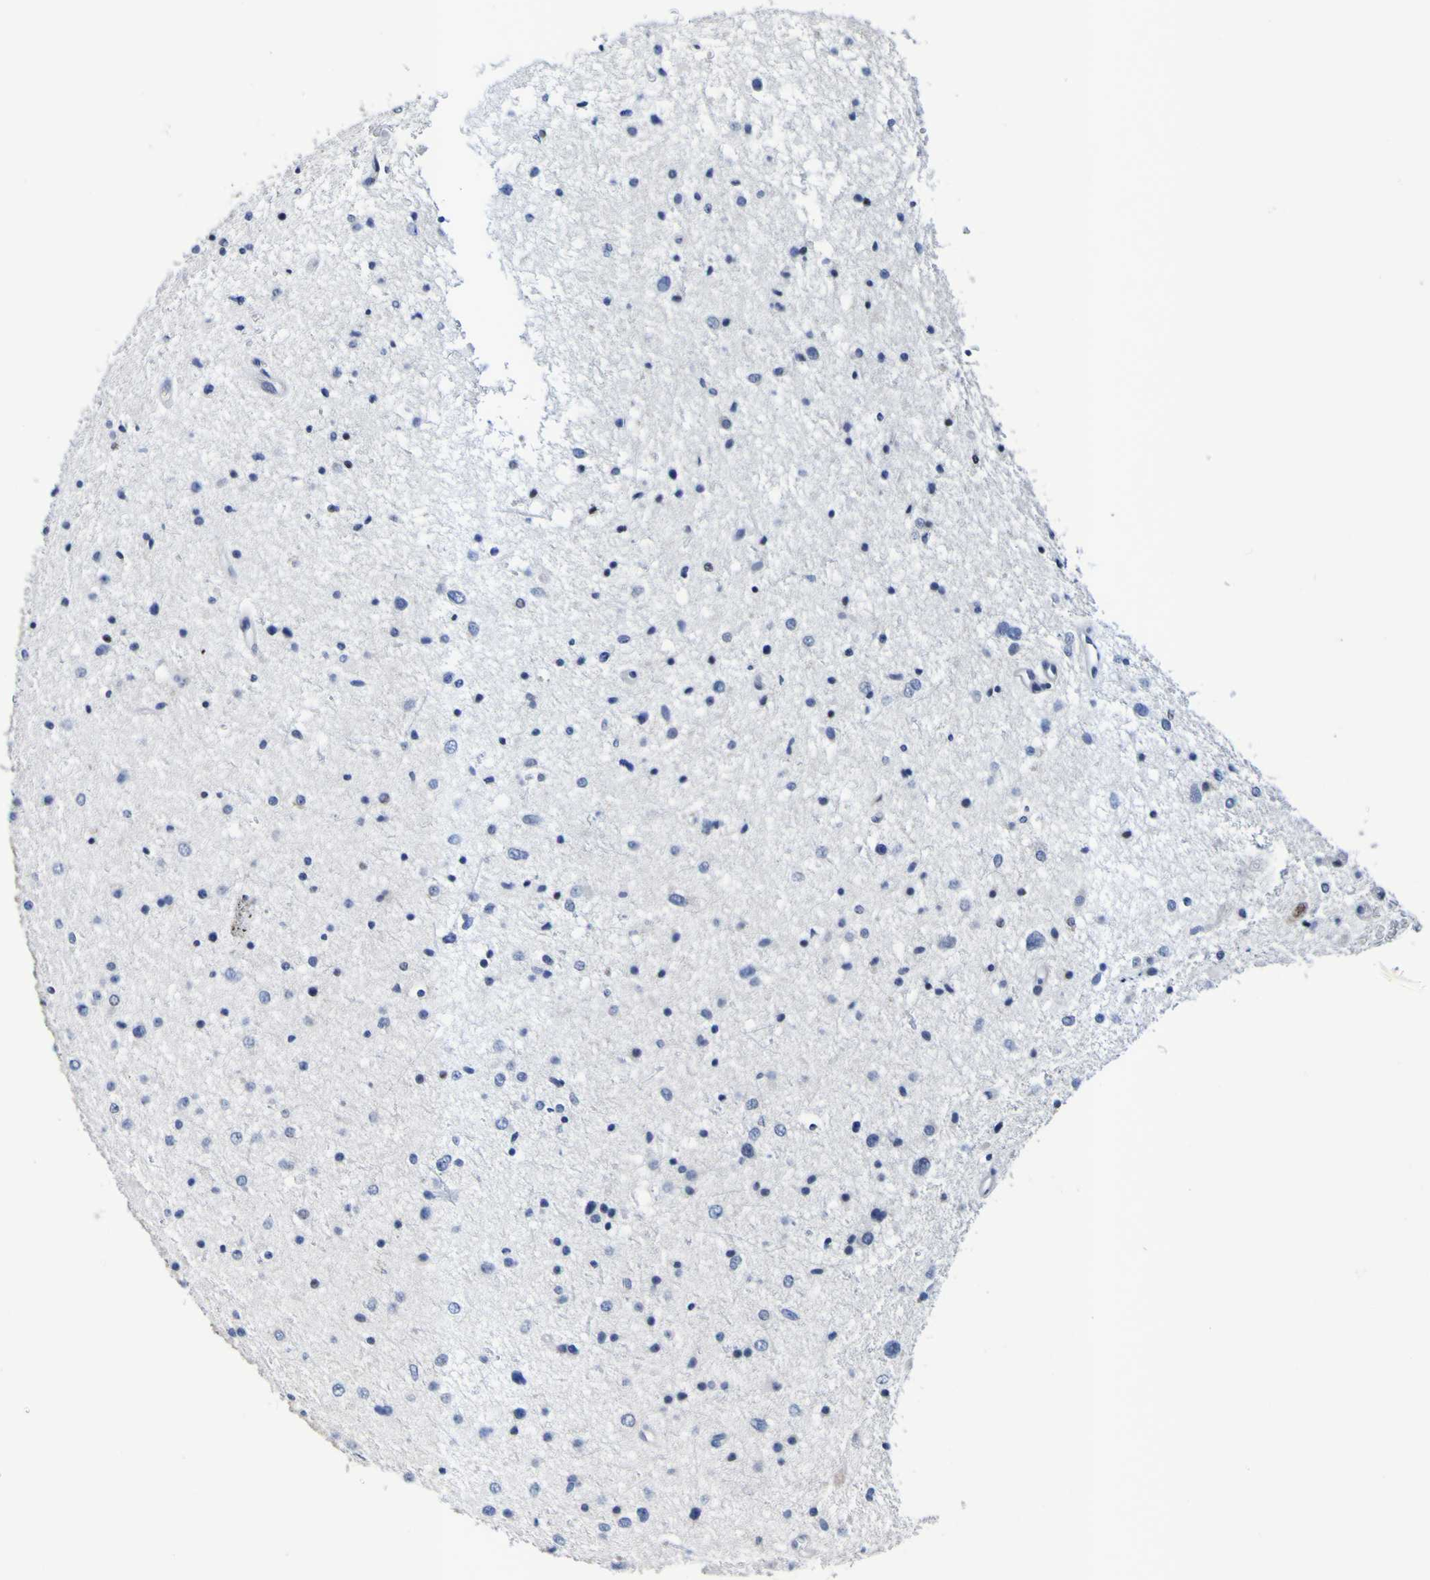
{"staining": {"intensity": "negative", "quantity": "none", "location": "none"}, "tissue": "glioma", "cell_type": "Tumor cells", "image_type": "cancer", "snomed": [{"axis": "morphology", "description": "Glioma, malignant, Low grade"}, {"axis": "topography", "description": "Brain"}], "caption": "High magnification brightfield microscopy of glioma stained with DAB (brown) and counterstained with hematoxylin (blue): tumor cells show no significant positivity.", "gene": "VMA21", "patient": {"sex": "female", "age": 37}}